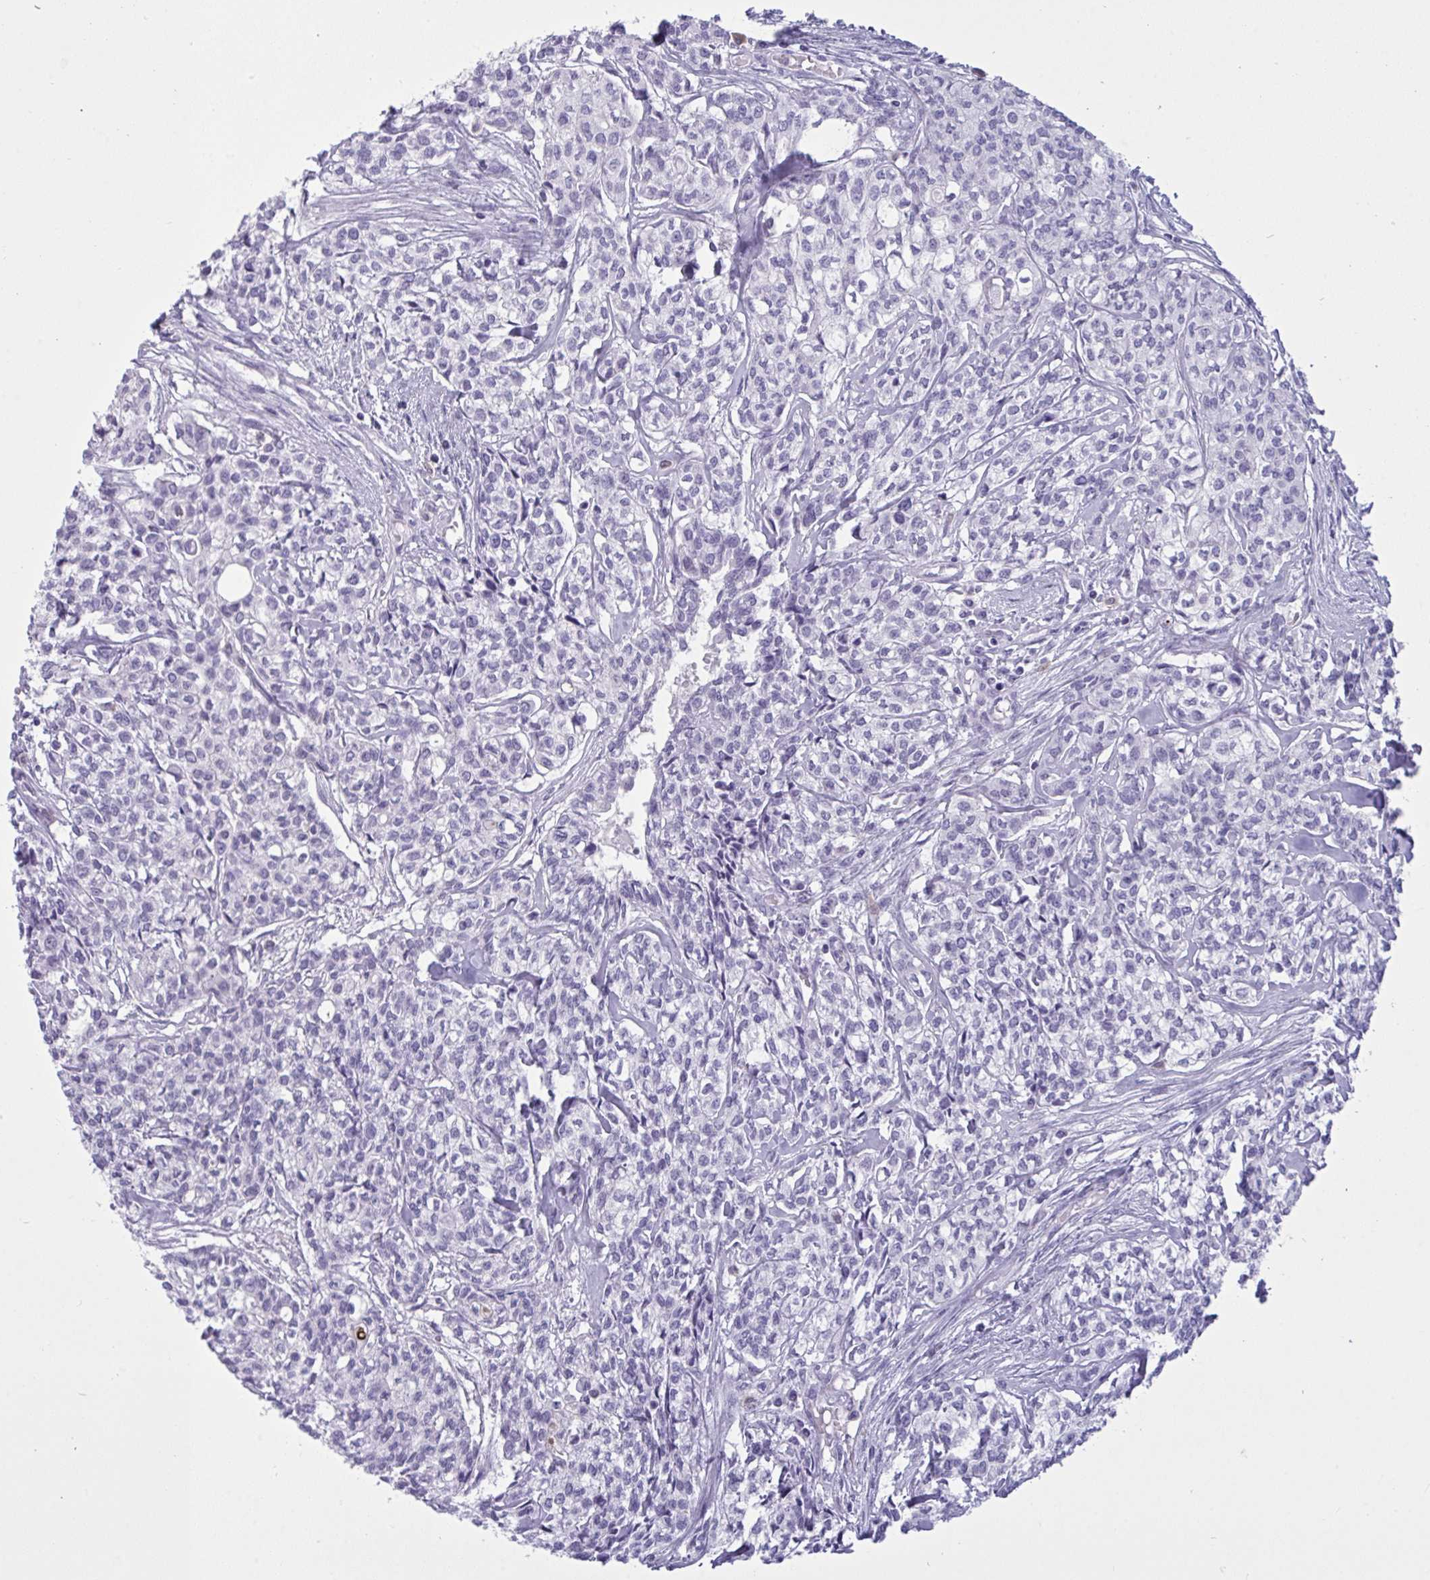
{"staining": {"intensity": "negative", "quantity": "none", "location": "none"}, "tissue": "head and neck cancer", "cell_type": "Tumor cells", "image_type": "cancer", "snomed": [{"axis": "morphology", "description": "Adenocarcinoma, NOS"}, {"axis": "topography", "description": "Head-Neck"}], "caption": "The image shows no staining of tumor cells in head and neck adenocarcinoma.", "gene": "ARHGAP42", "patient": {"sex": "male", "age": 81}}